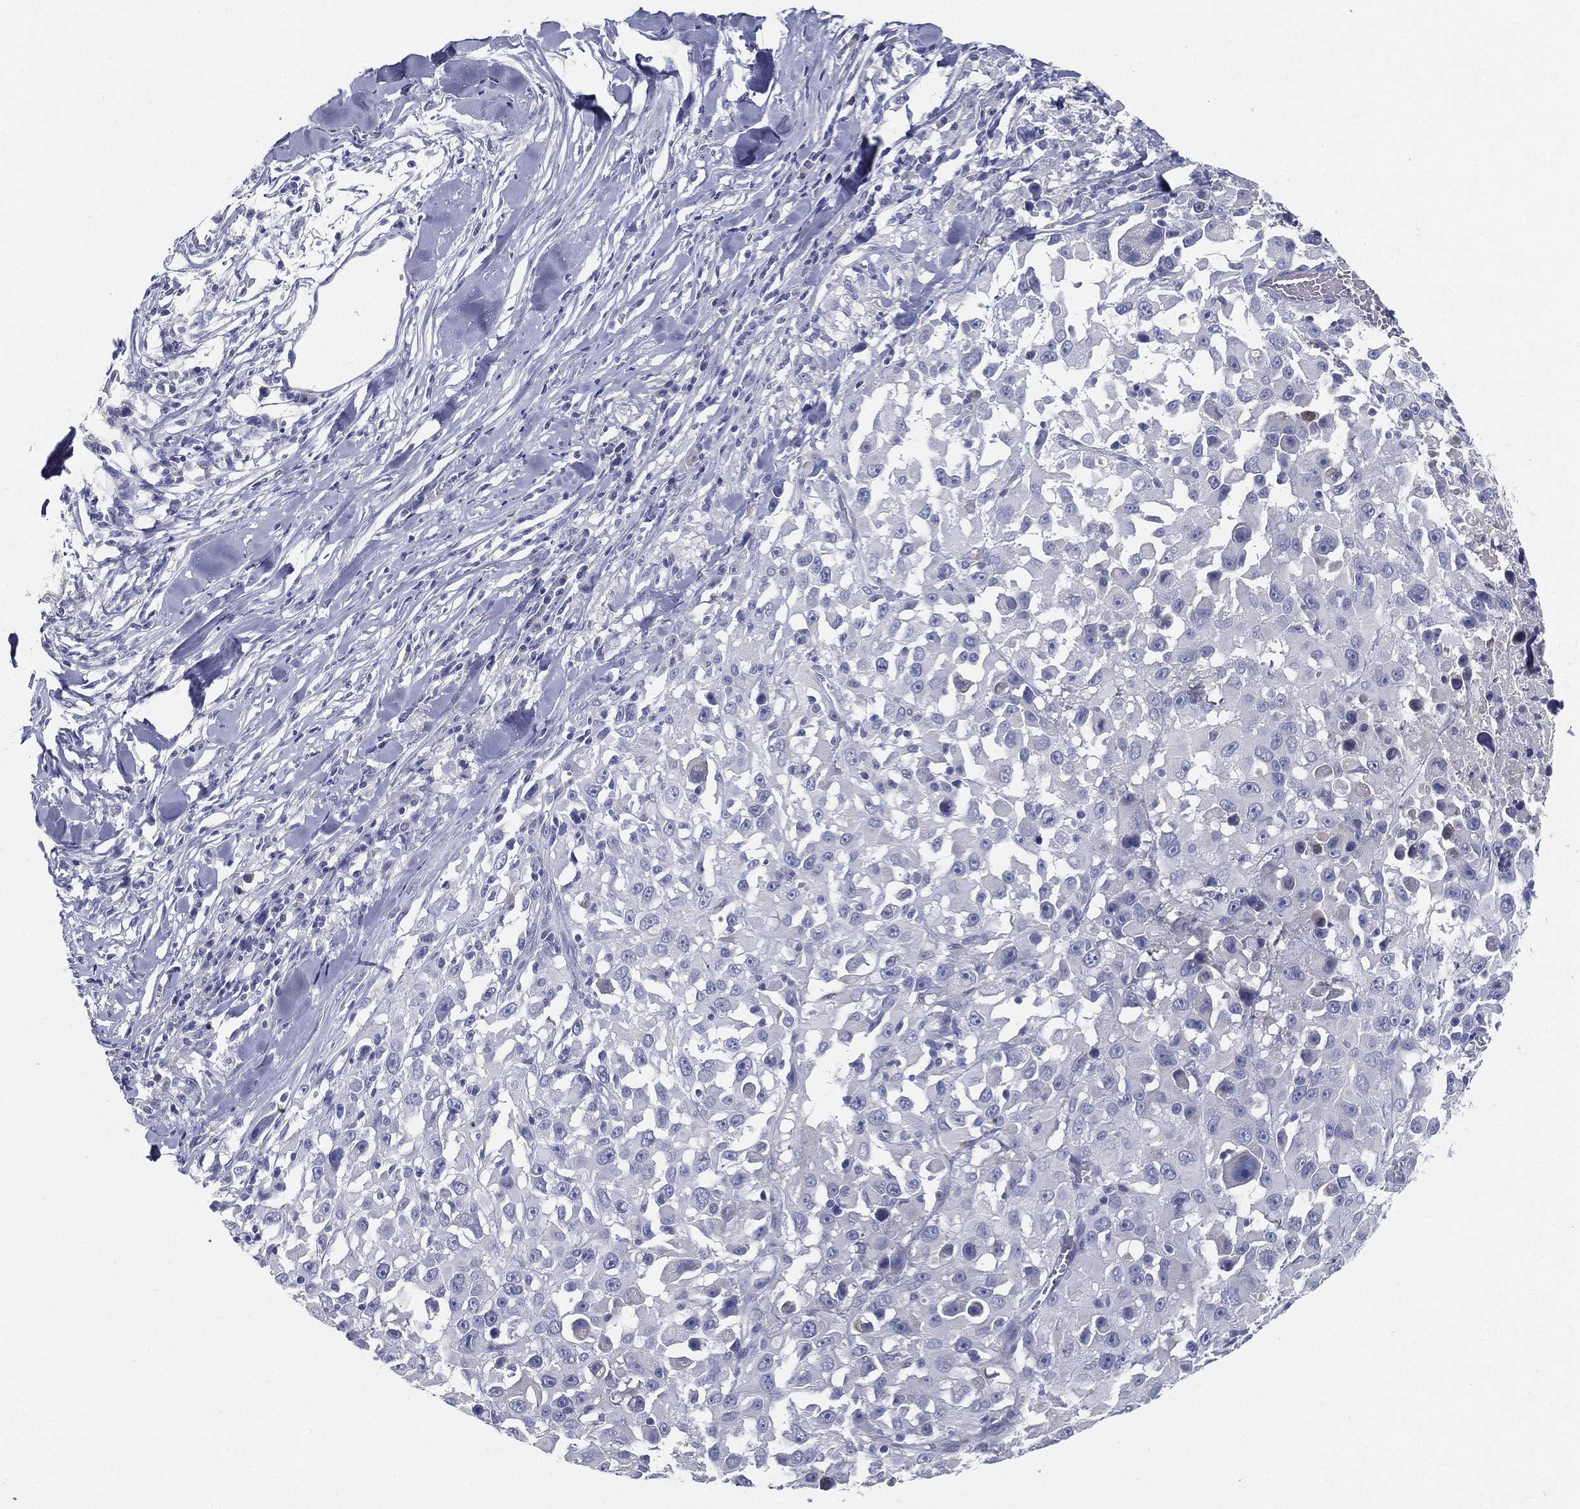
{"staining": {"intensity": "negative", "quantity": "none", "location": "none"}, "tissue": "melanoma", "cell_type": "Tumor cells", "image_type": "cancer", "snomed": [{"axis": "morphology", "description": "Malignant melanoma, Metastatic site"}, {"axis": "topography", "description": "Lymph node"}], "caption": "IHC histopathology image of human malignant melanoma (metastatic site) stained for a protein (brown), which displays no positivity in tumor cells. Nuclei are stained in blue.", "gene": "STS", "patient": {"sex": "male", "age": 50}}